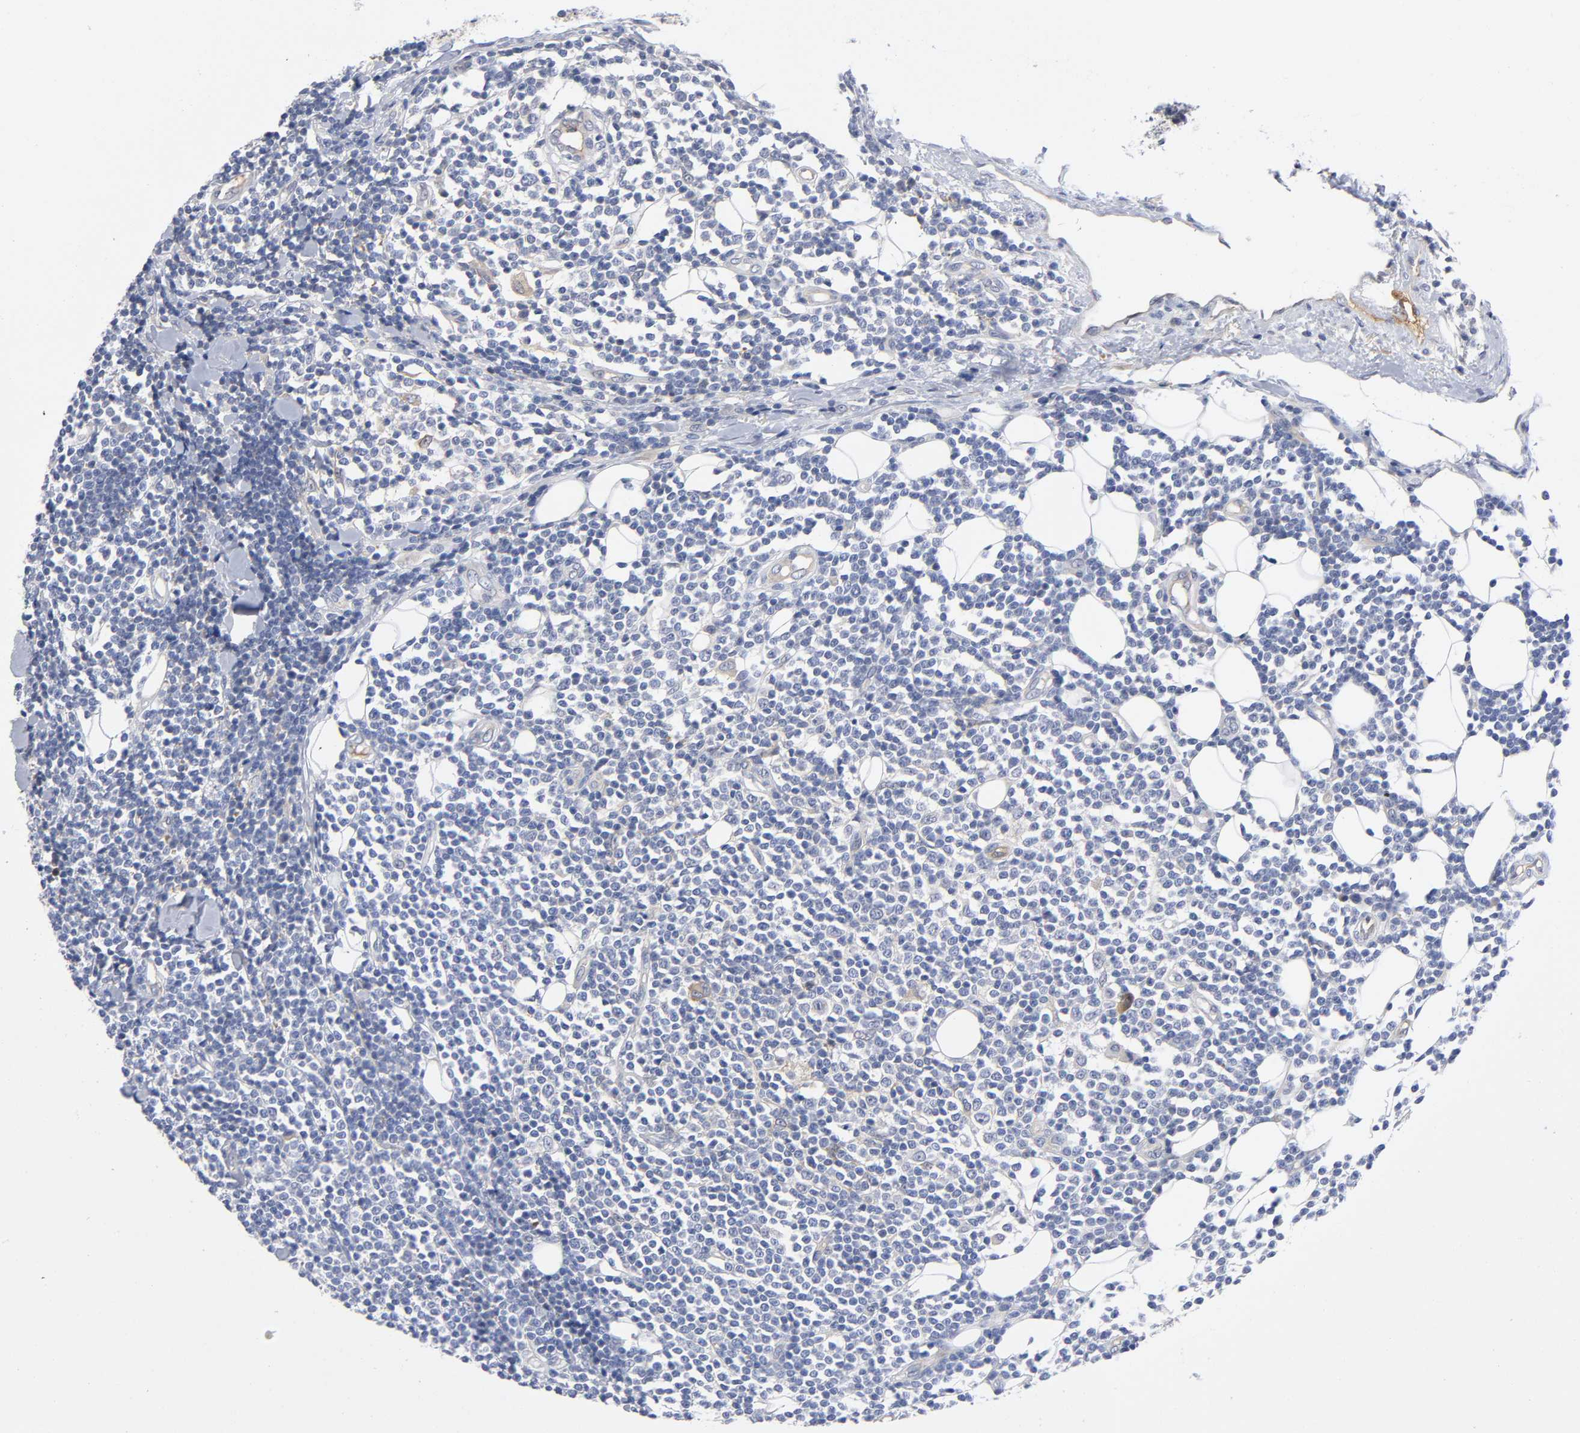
{"staining": {"intensity": "weak", "quantity": "<25%", "location": "cytoplasmic/membranous"}, "tissue": "lymphoma", "cell_type": "Tumor cells", "image_type": "cancer", "snomed": [{"axis": "morphology", "description": "Malignant lymphoma, non-Hodgkin's type, Low grade"}, {"axis": "topography", "description": "Soft tissue"}], "caption": "IHC micrograph of neoplastic tissue: lymphoma stained with DAB (3,3'-diaminobenzidine) demonstrates no significant protein positivity in tumor cells. (DAB immunohistochemistry with hematoxylin counter stain).", "gene": "NOVA1", "patient": {"sex": "male", "age": 92}}